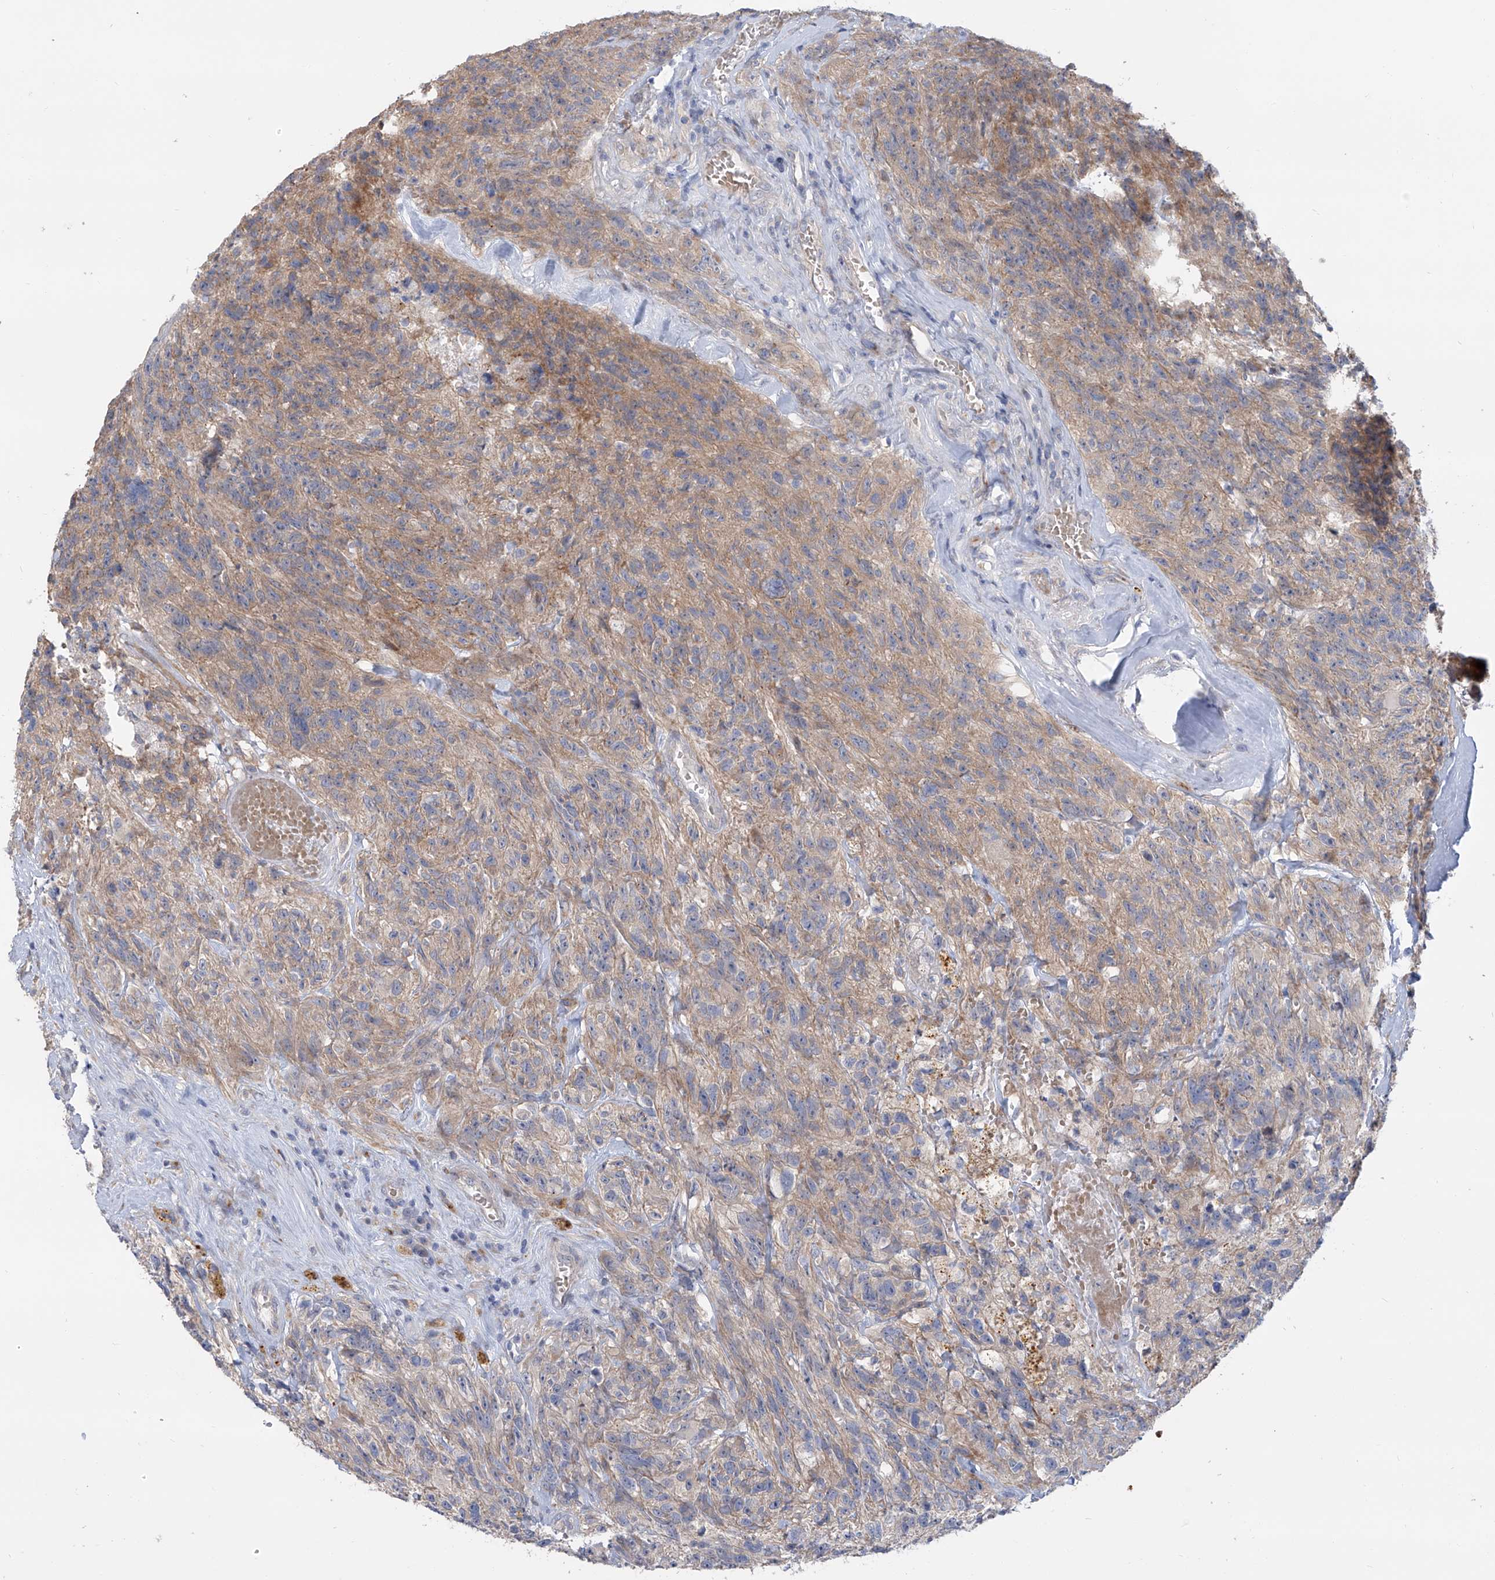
{"staining": {"intensity": "weak", "quantity": "25%-75%", "location": "cytoplasmic/membranous"}, "tissue": "glioma", "cell_type": "Tumor cells", "image_type": "cancer", "snomed": [{"axis": "morphology", "description": "Glioma, malignant, High grade"}, {"axis": "topography", "description": "Brain"}], "caption": "This micrograph exhibits immunohistochemistry staining of human malignant glioma (high-grade), with low weak cytoplasmic/membranous staining in about 25%-75% of tumor cells.", "gene": "LRRC1", "patient": {"sex": "male", "age": 69}}